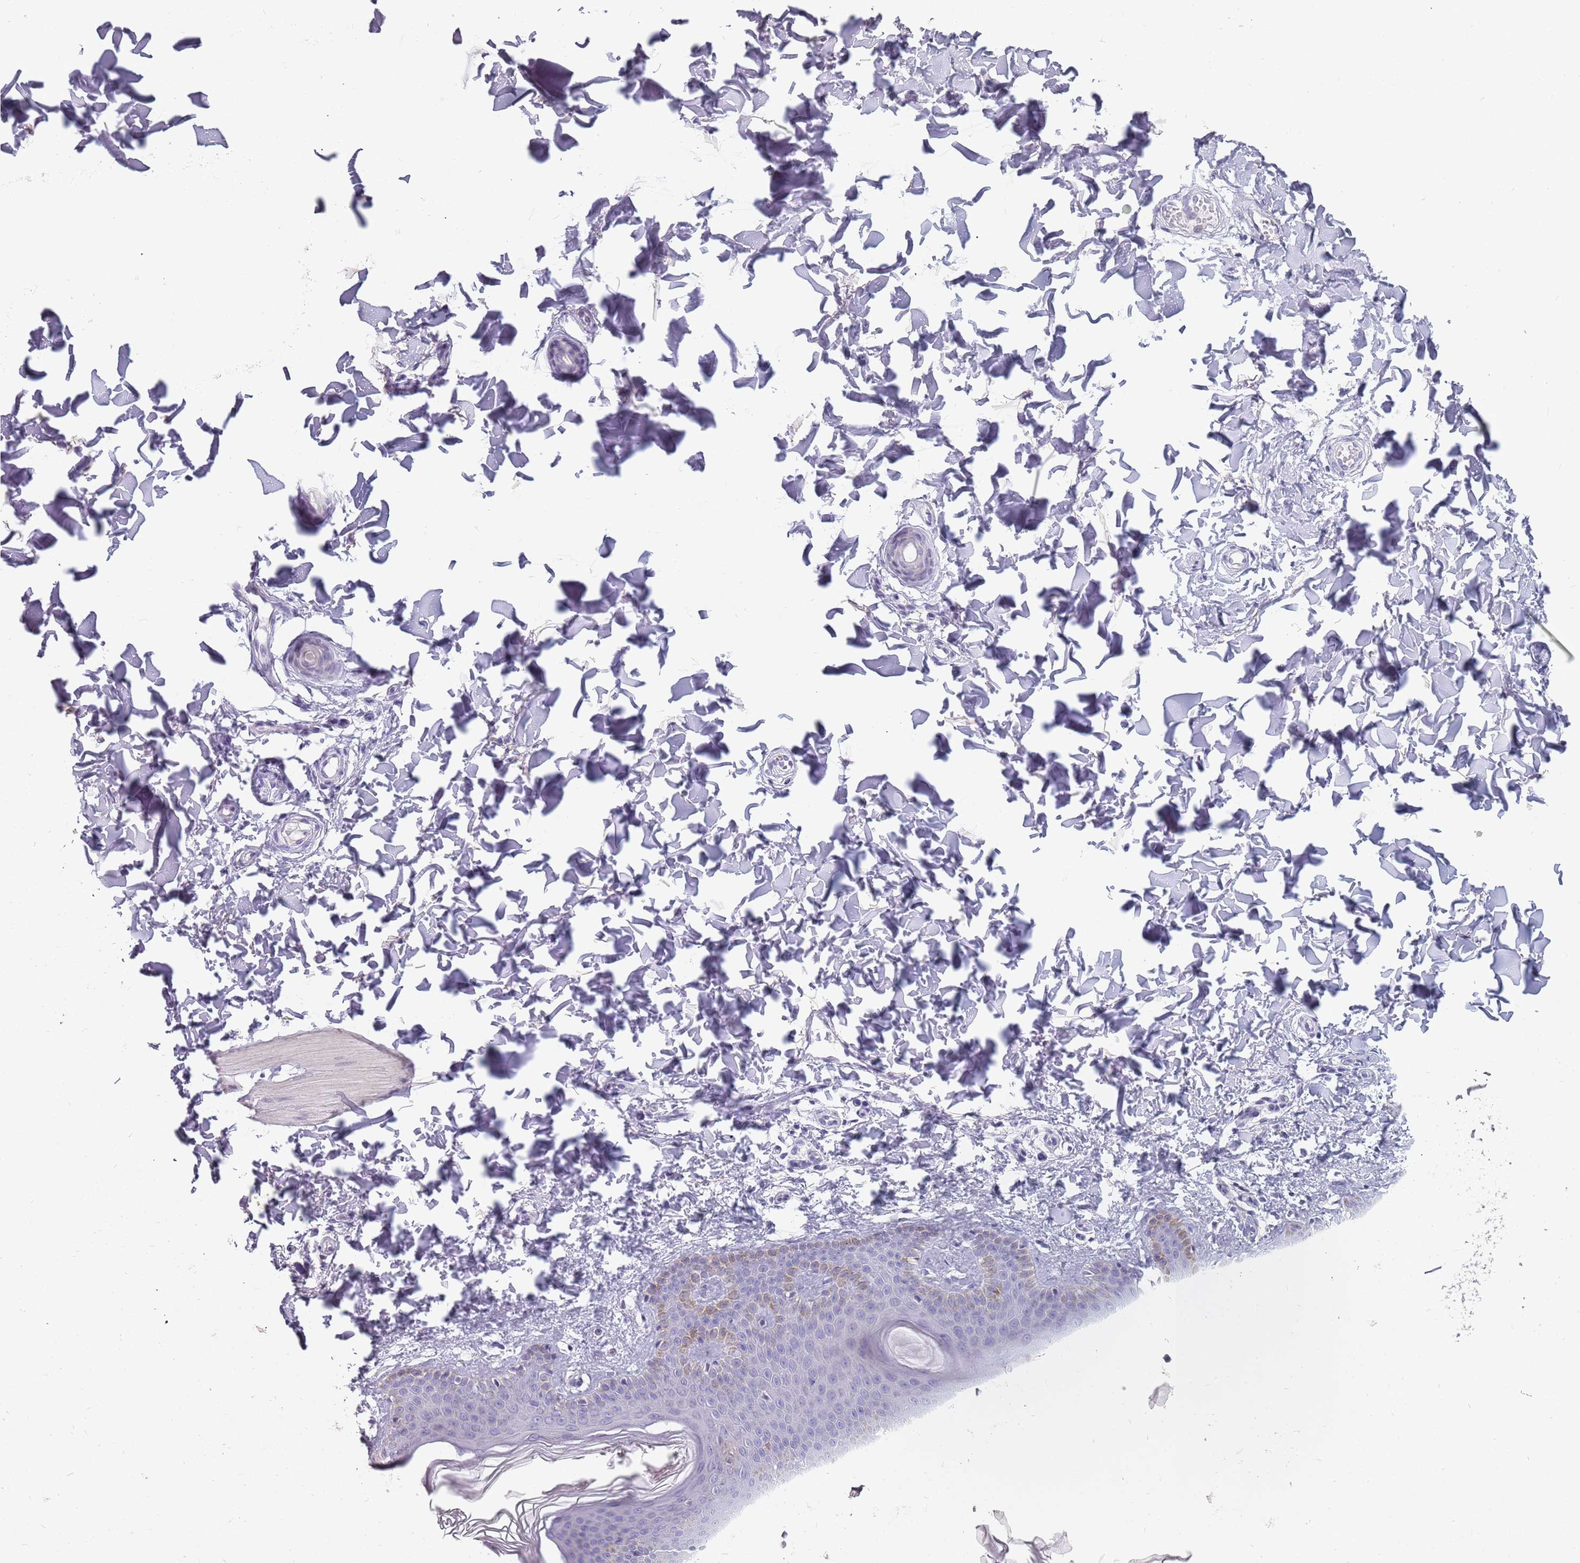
{"staining": {"intensity": "negative", "quantity": "none", "location": "none"}, "tissue": "skin", "cell_type": "Fibroblasts", "image_type": "normal", "snomed": [{"axis": "morphology", "description": "Normal tissue, NOS"}, {"axis": "topography", "description": "Skin"}], "caption": "This is a micrograph of IHC staining of unremarkable skin, which shows no positivity in fibroblasts. (DAB IHC with hematoxylin counter stain).", "gene": "DDX4", "patient": {"sex": "male", "age": 36}}